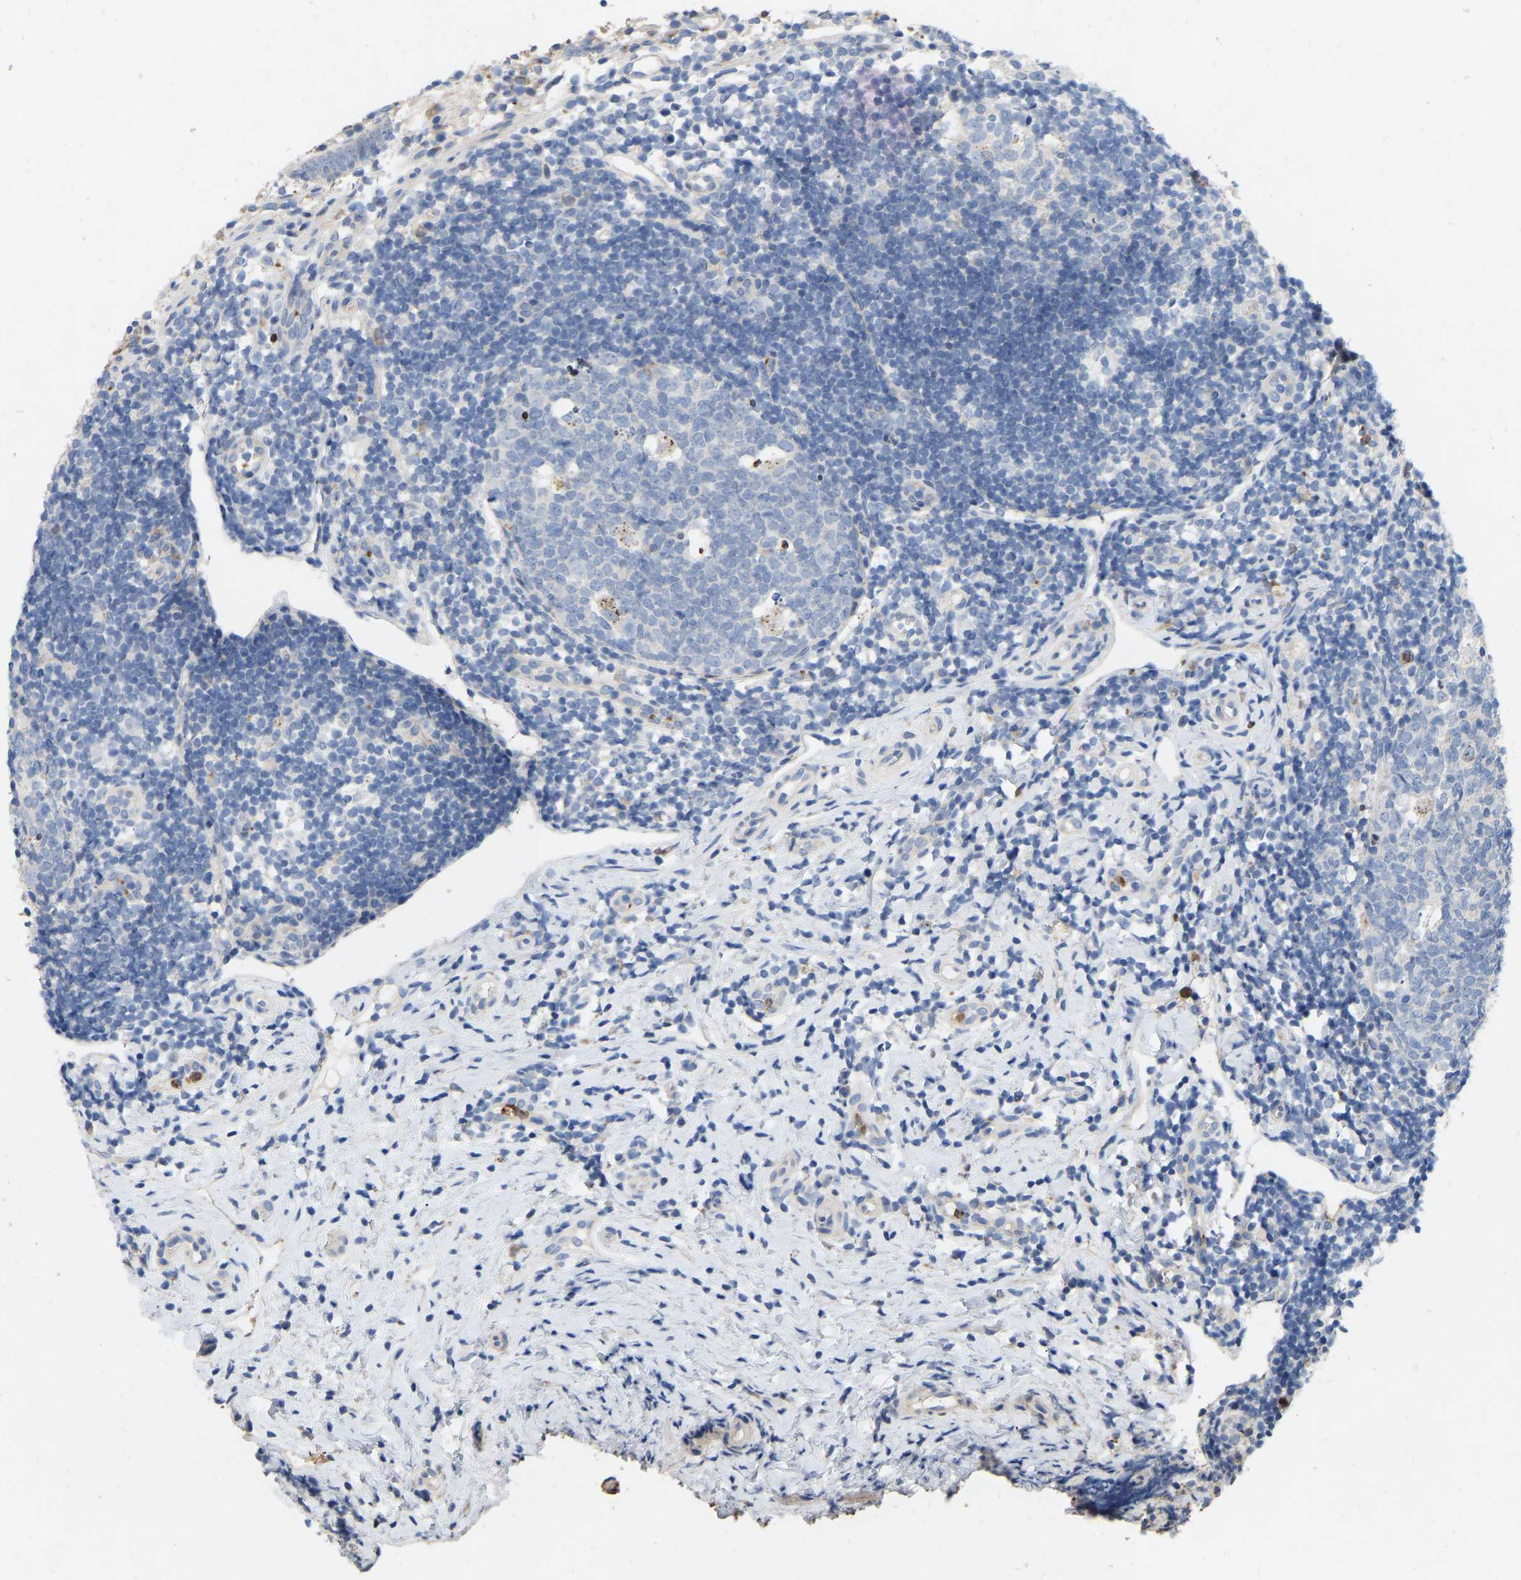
{"staining": {"intensity": "strong", "quantity": "25%-75%", "location": "cytoplasmic/membranous"}, "tissue": "appendix", "cell_type": "Glandular cells", "image_type": "normal", "snomed": [{"axis": "morphology", "description": "Normal tissue, NOS"}, {"axis": "topography", "description": "Appendix"}], "caption": "Immunohistochemical staining of unremarkable human appendix reveals 25%-75% levels of strong cytoplasmic/membranous protein positivity in approximately 25%-75% of glandular cells.", "gene": "RHEB", "patient": {"sex": "female", "age": 20}}